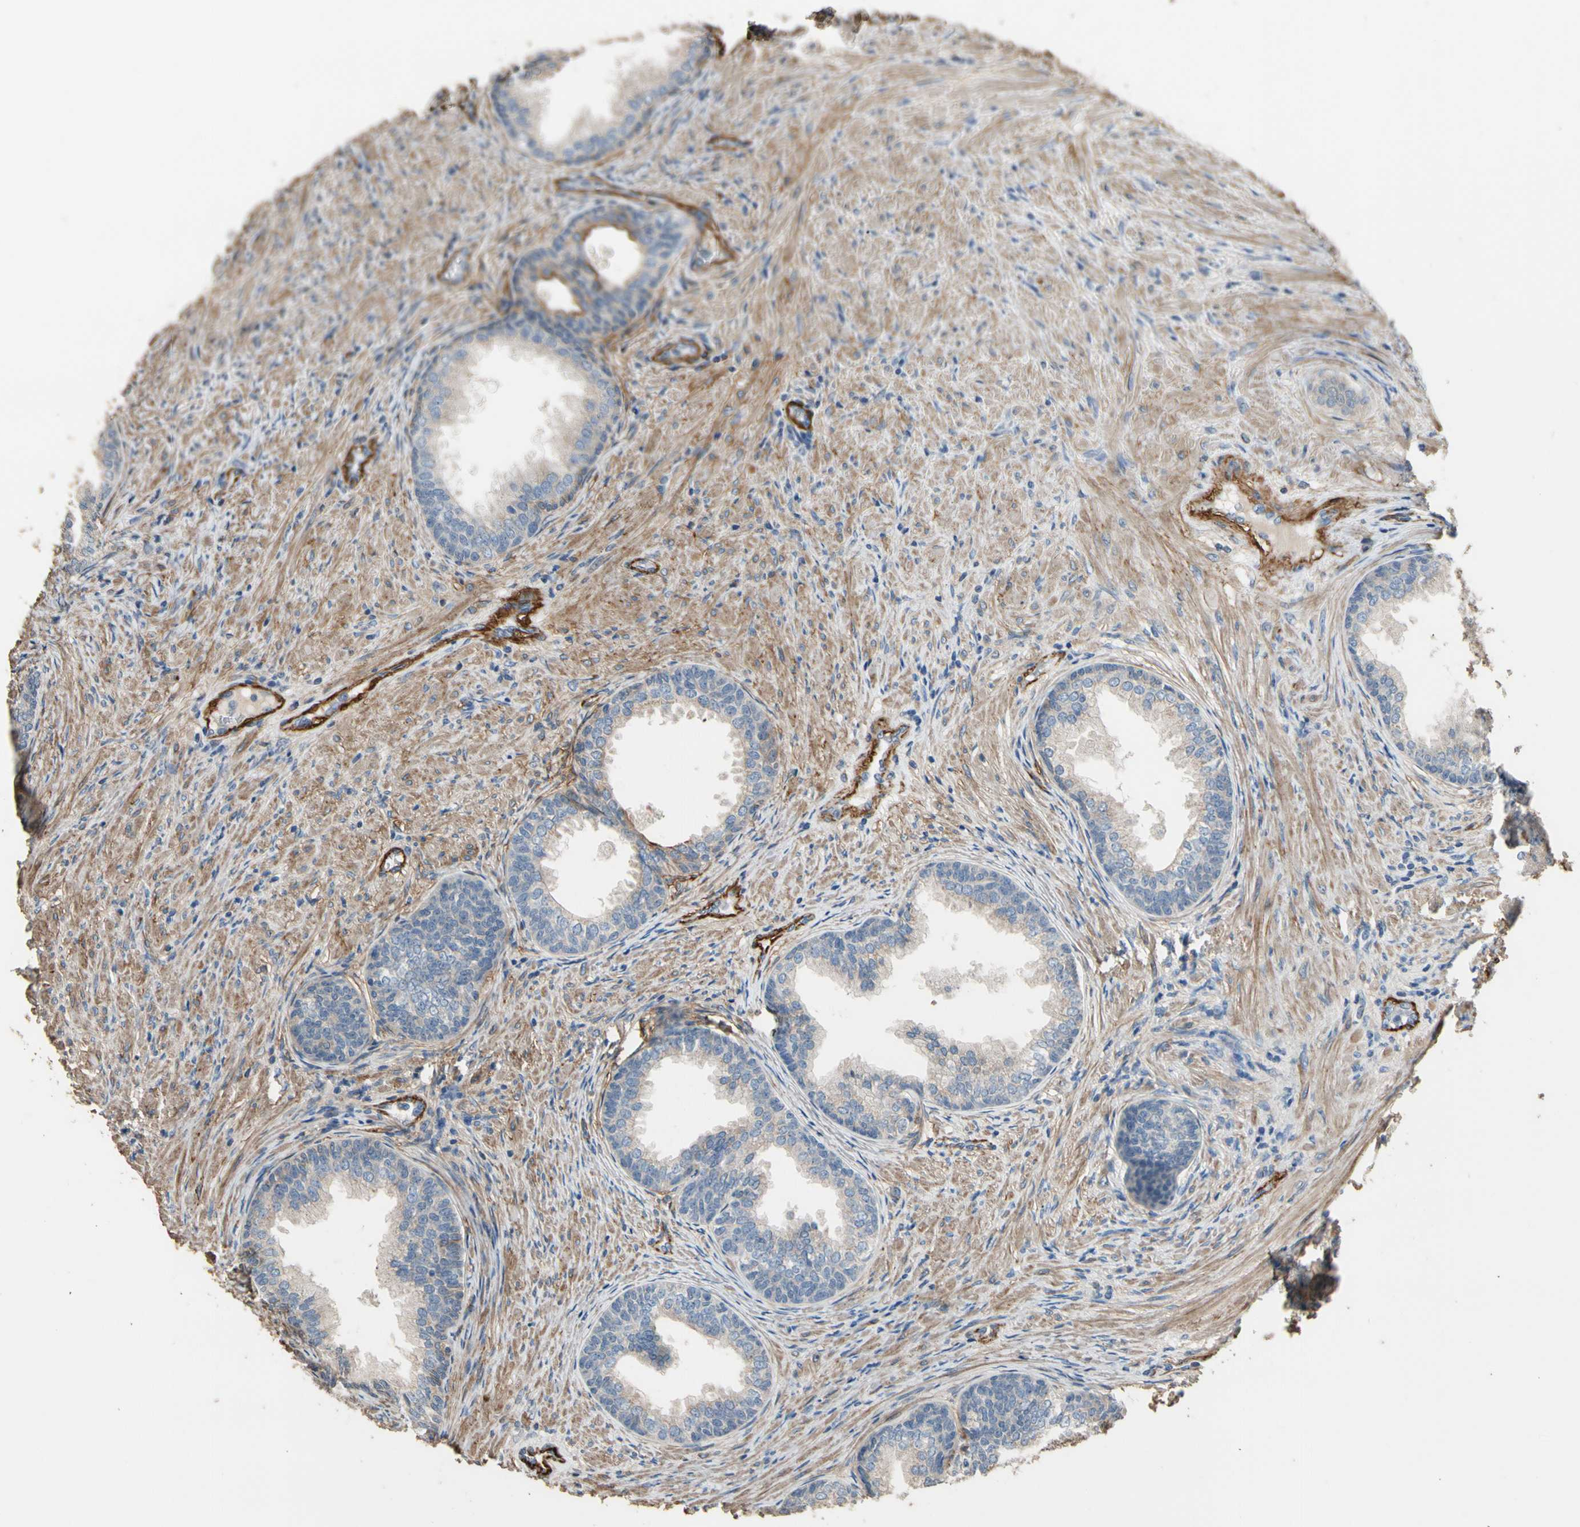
{"staining": {"intensity": "weak", "quantity": ">75%", "location": "cytoplasmic/membranous"}, "tissue": "prostate", "cell_type": "Glandular cells", "image_type": "normal", "snomed": [{"axis": "morphology", "description": "Normal tissue, NOS"}, {"axis": "topography", "description": "Prostate"}], "caption": "This is a photomicrograph of IHC staining of normal prostate, which shows weak positivity in the cytoplasmic/membranous of glandular cells.", "gene": "SUSD2", "patient": {"sex": "male", "age": 76}}